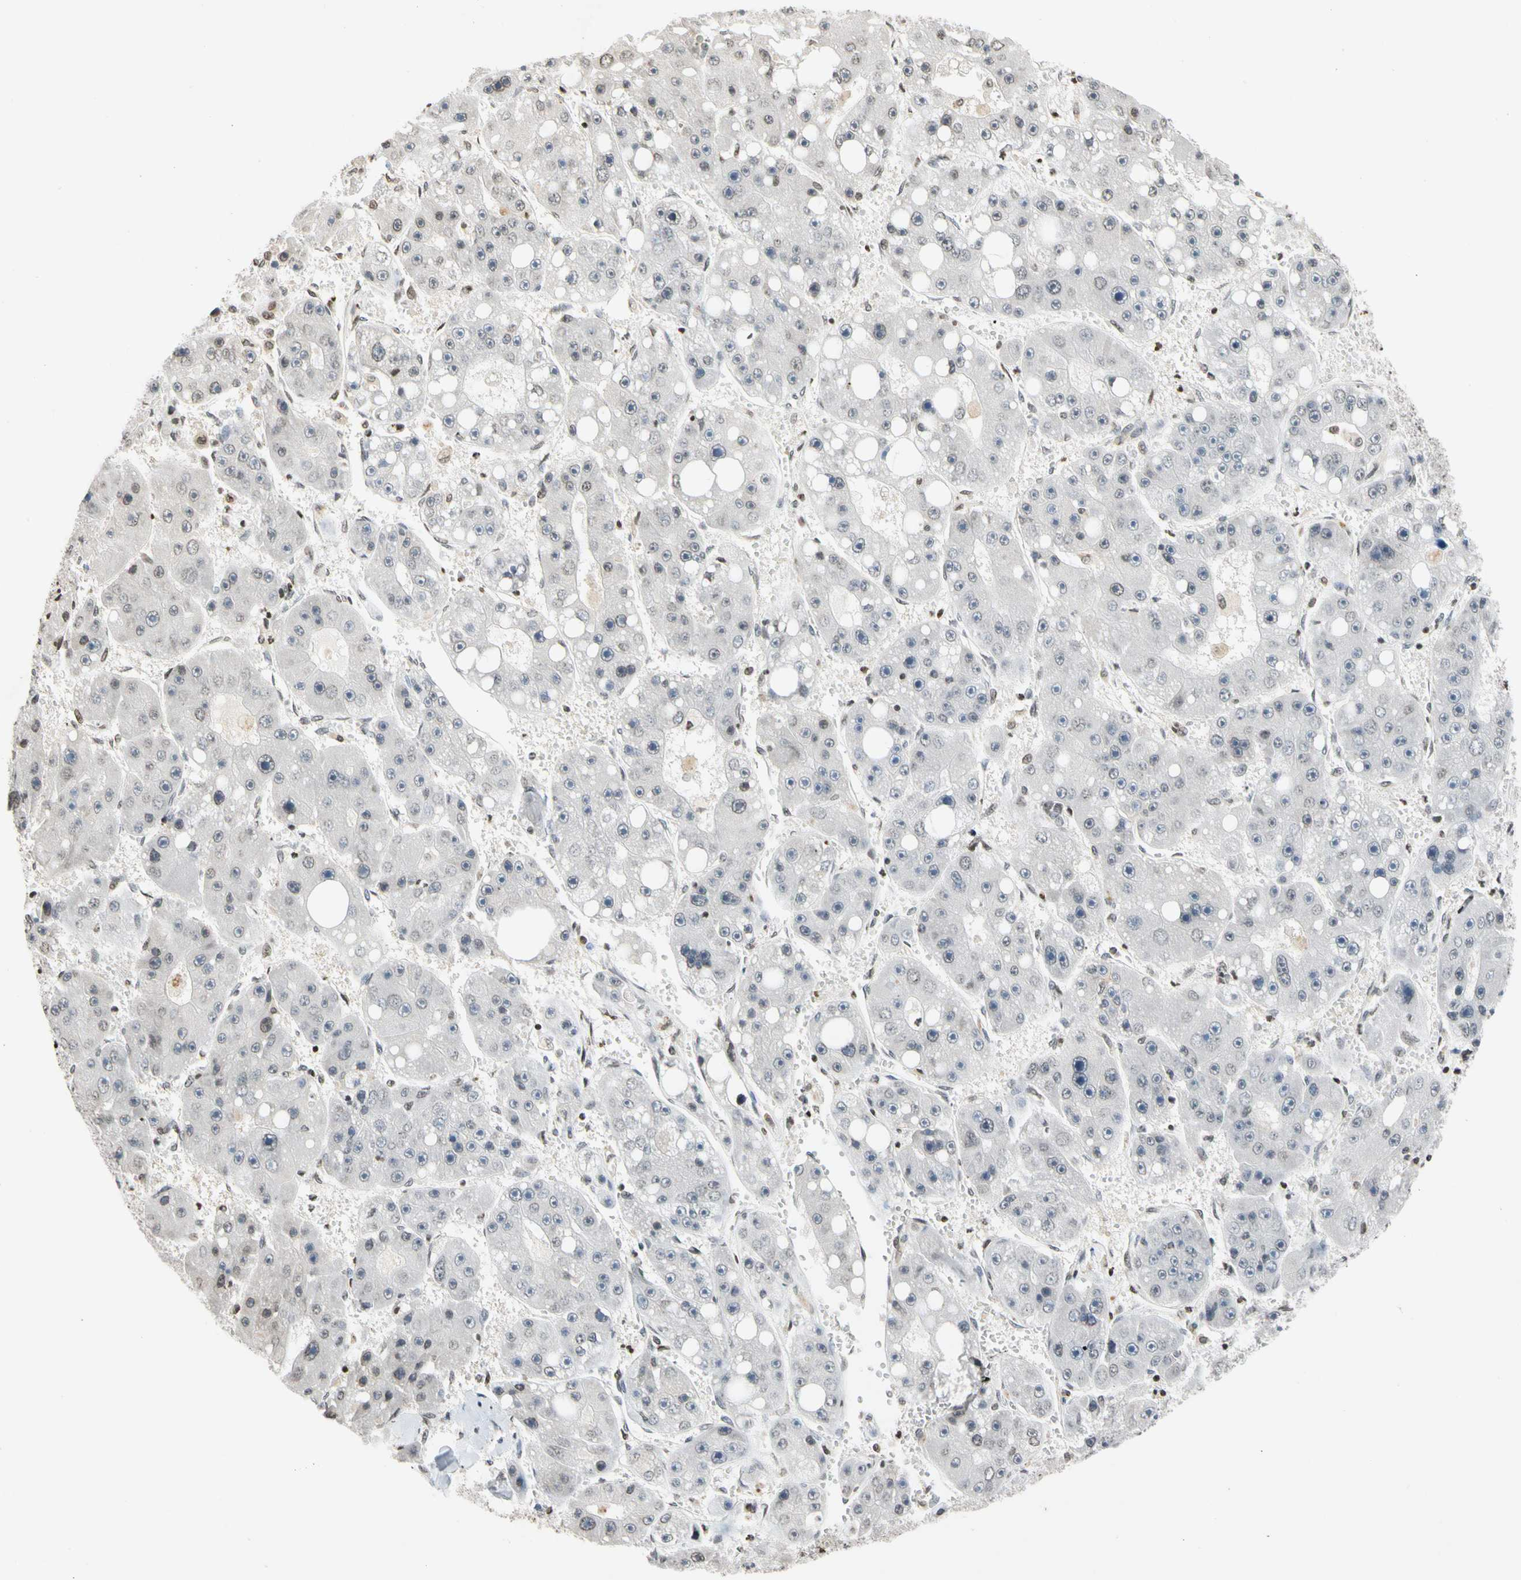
{"staining": {"intensity": "negative", "quantity": "none", "location": "none"}, "tissue": "liver cancer", "cell_type": "Tumor cells", "image_type": "cancer", "snomed": [{"axis": "morphology", "description": "Carcinoma, Hepatocellular, NOS"}, {"axis": "topography", "description": "Liver"}], "caption": "IHC of liver cancer (hepatocellular carcinoma) shows no staining in tumor cells. Brightfield microscopy of immunohistochemistry stained with DAB (brown) and hematoxylin (blue), captured at high magnification.", "gene": "GPX4", "patient": {"sex": "female", "age": 61}}